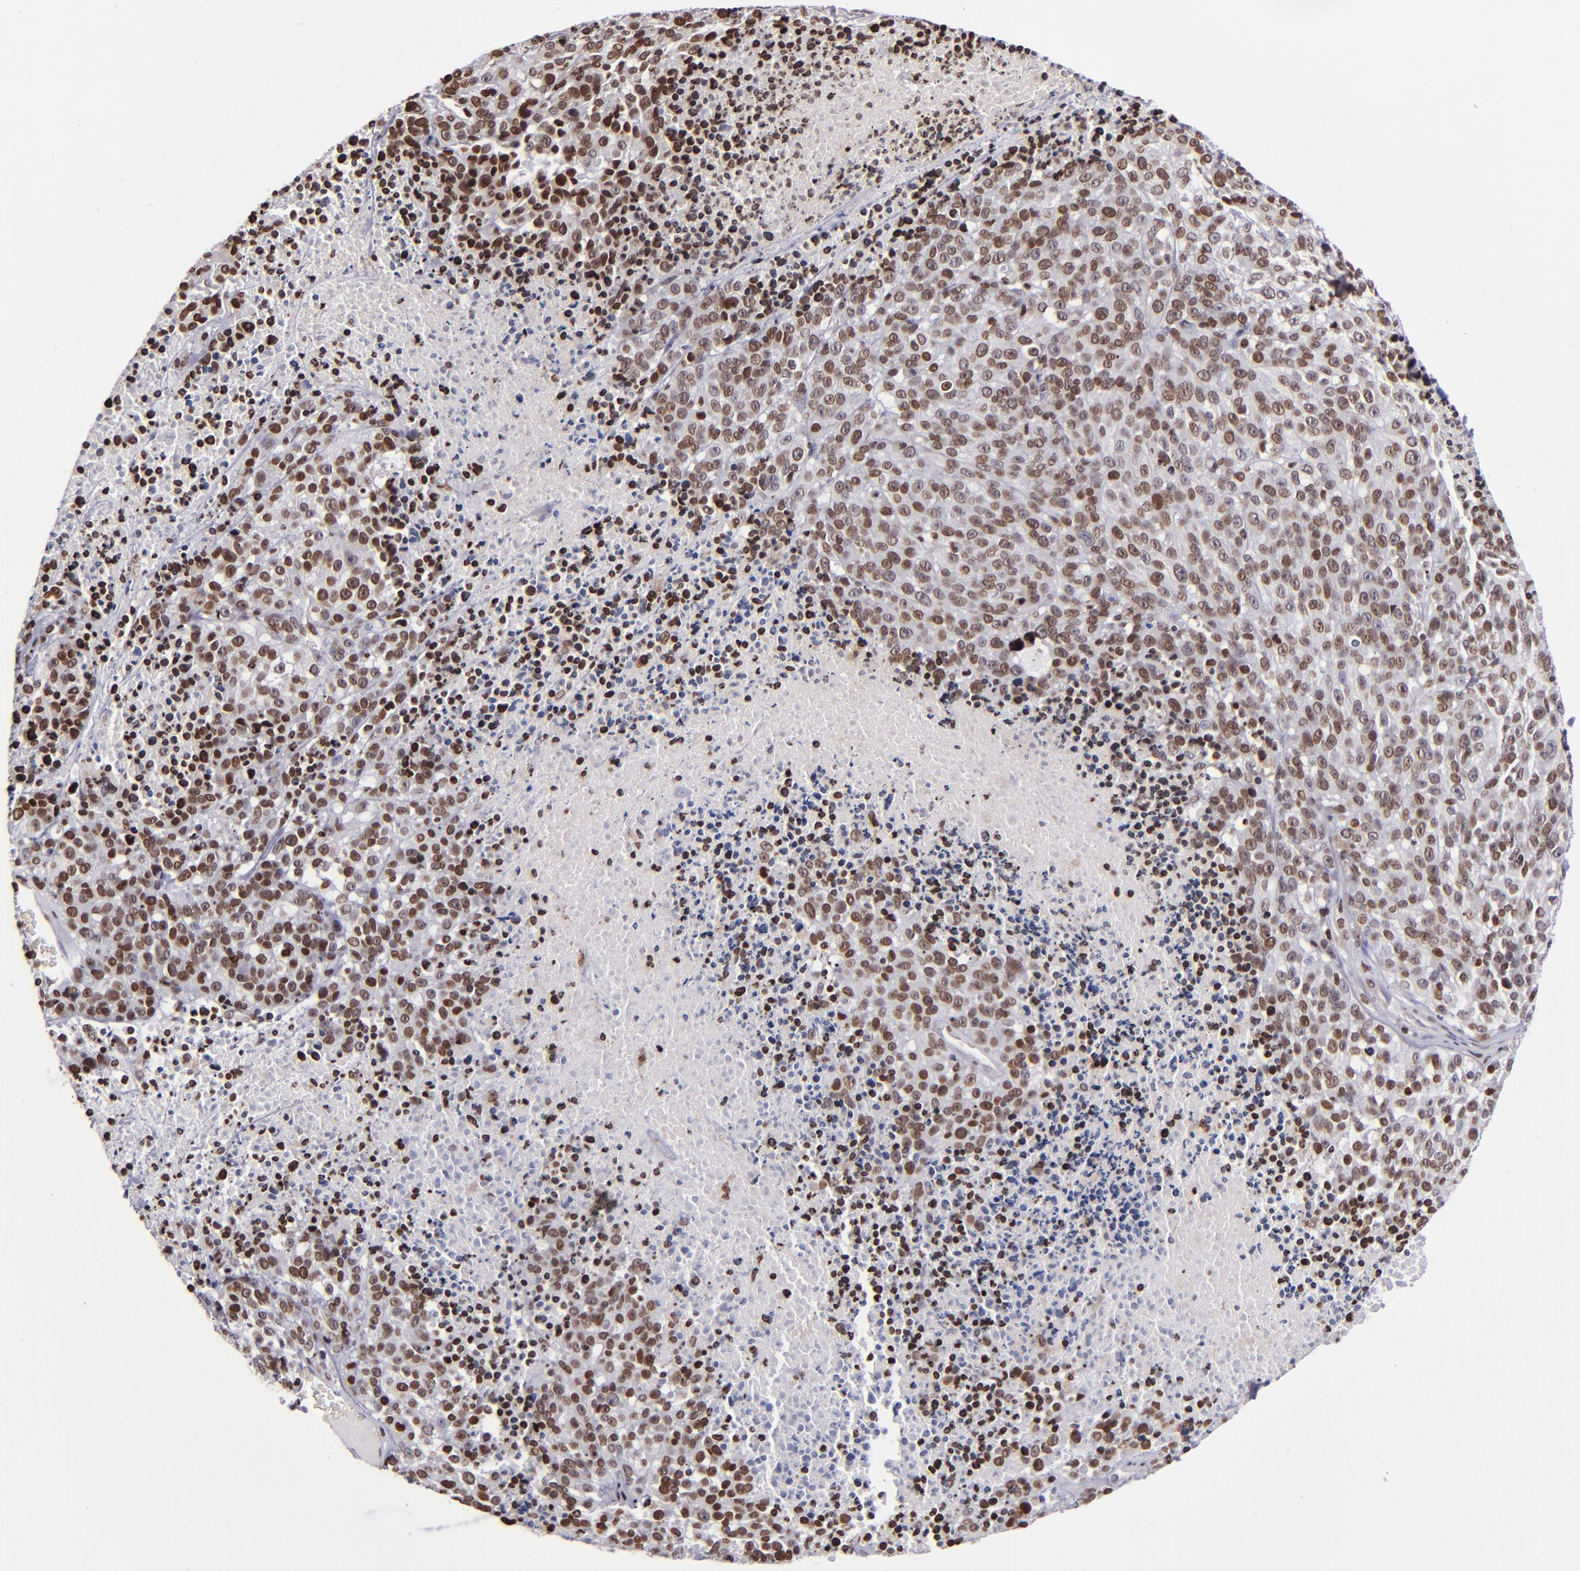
{"staining": {"intensity": "strong", "quantity": ">75%", "location": "nuclear"}, "tissue": "melanoma", "cell_type": "Tumor cells", "image_type": "cancer", "snomed": [{"axis": "morphology", "description": "Malignant melanoma, Metastatic site"}, {"axis": "topography", "description": "Cerebral cortex"}], "caption": "Protein staining of melanoma tissue demonstrates strong nuclear expression in approximately >75% of tumor cells.", "gene": "CDKL5", "patient": {"sex": "female", "age": 52}}